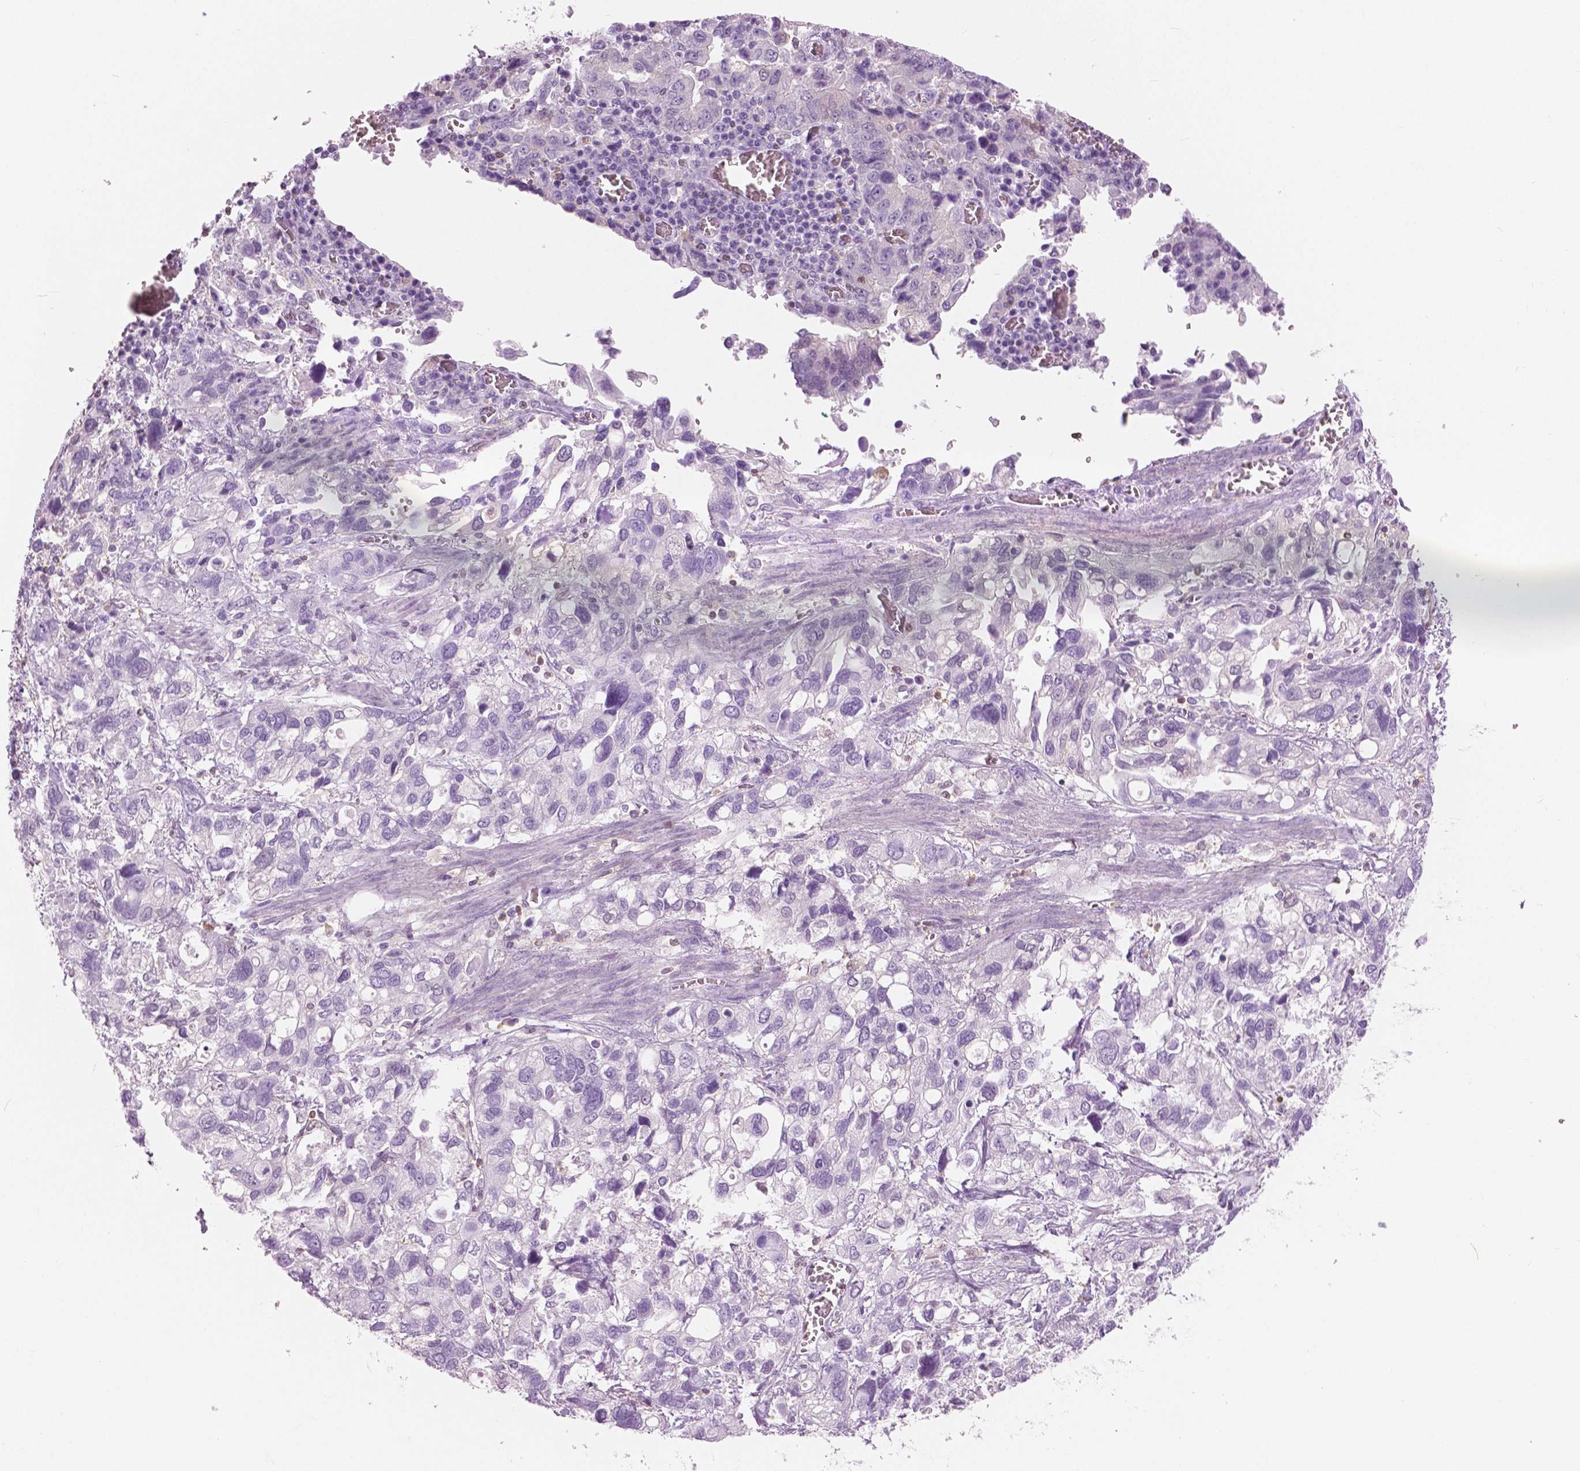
{"staining": {"intensity": "negative", "quantity": "none", "location": "none"}, "tissue": "stomach cancer", "cell_type": "Tumor cells", "image_type": "cancer", "snomed": [{"axis": "morphology", "description": "Adenocarcinoma, NOS"}, {"axis": "topography", "description": "Stomach, upper"}], "caption": "Human stomach adenocarcinoma stained for a protein using IHC demonstrates no staining in tumor cells.", "gene": "GALM", "patient": {"sex": "female", "age": 81}}